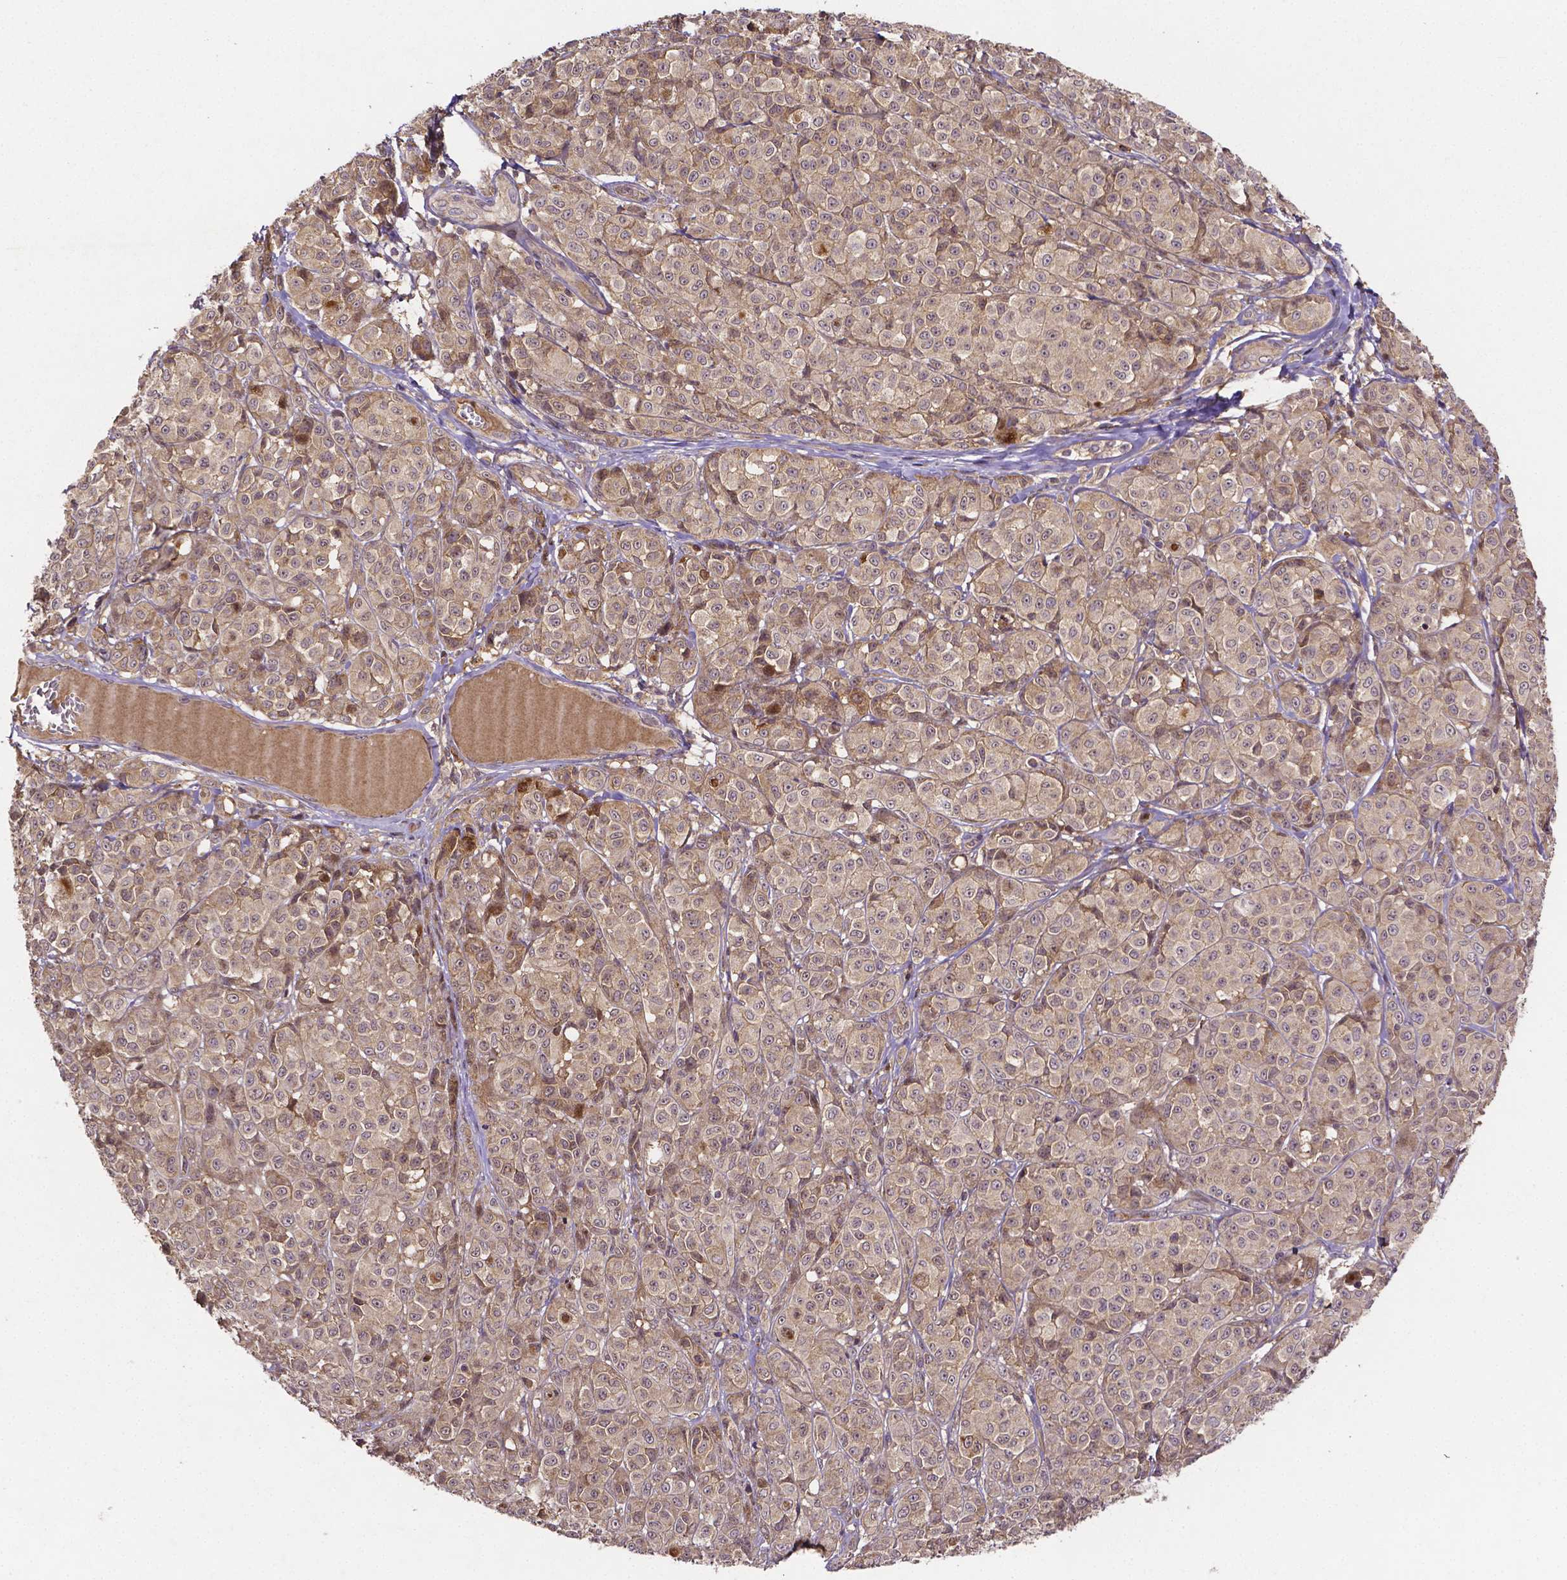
{"staining": {"intensity": "weak", "quantity": ">75%", "location": "cytoplasmic/membranous"}, "tissue": "melanoma", "cell_type": "Tumor cells", "image_type": "cancer", "snomed": [{"axis": "morphology", "description": "Malignant melanoma, NOS"}, {"axis": "topography", "description": "Skin"}], "caption": "This is an image of immunohistochemistry (IHC) staining of melanoma, which shows weak positivity in the cytoplasmic/membranous of tumor cells.", "gene": "RNF123", "patient": {"sex": "male", "age": 89}}